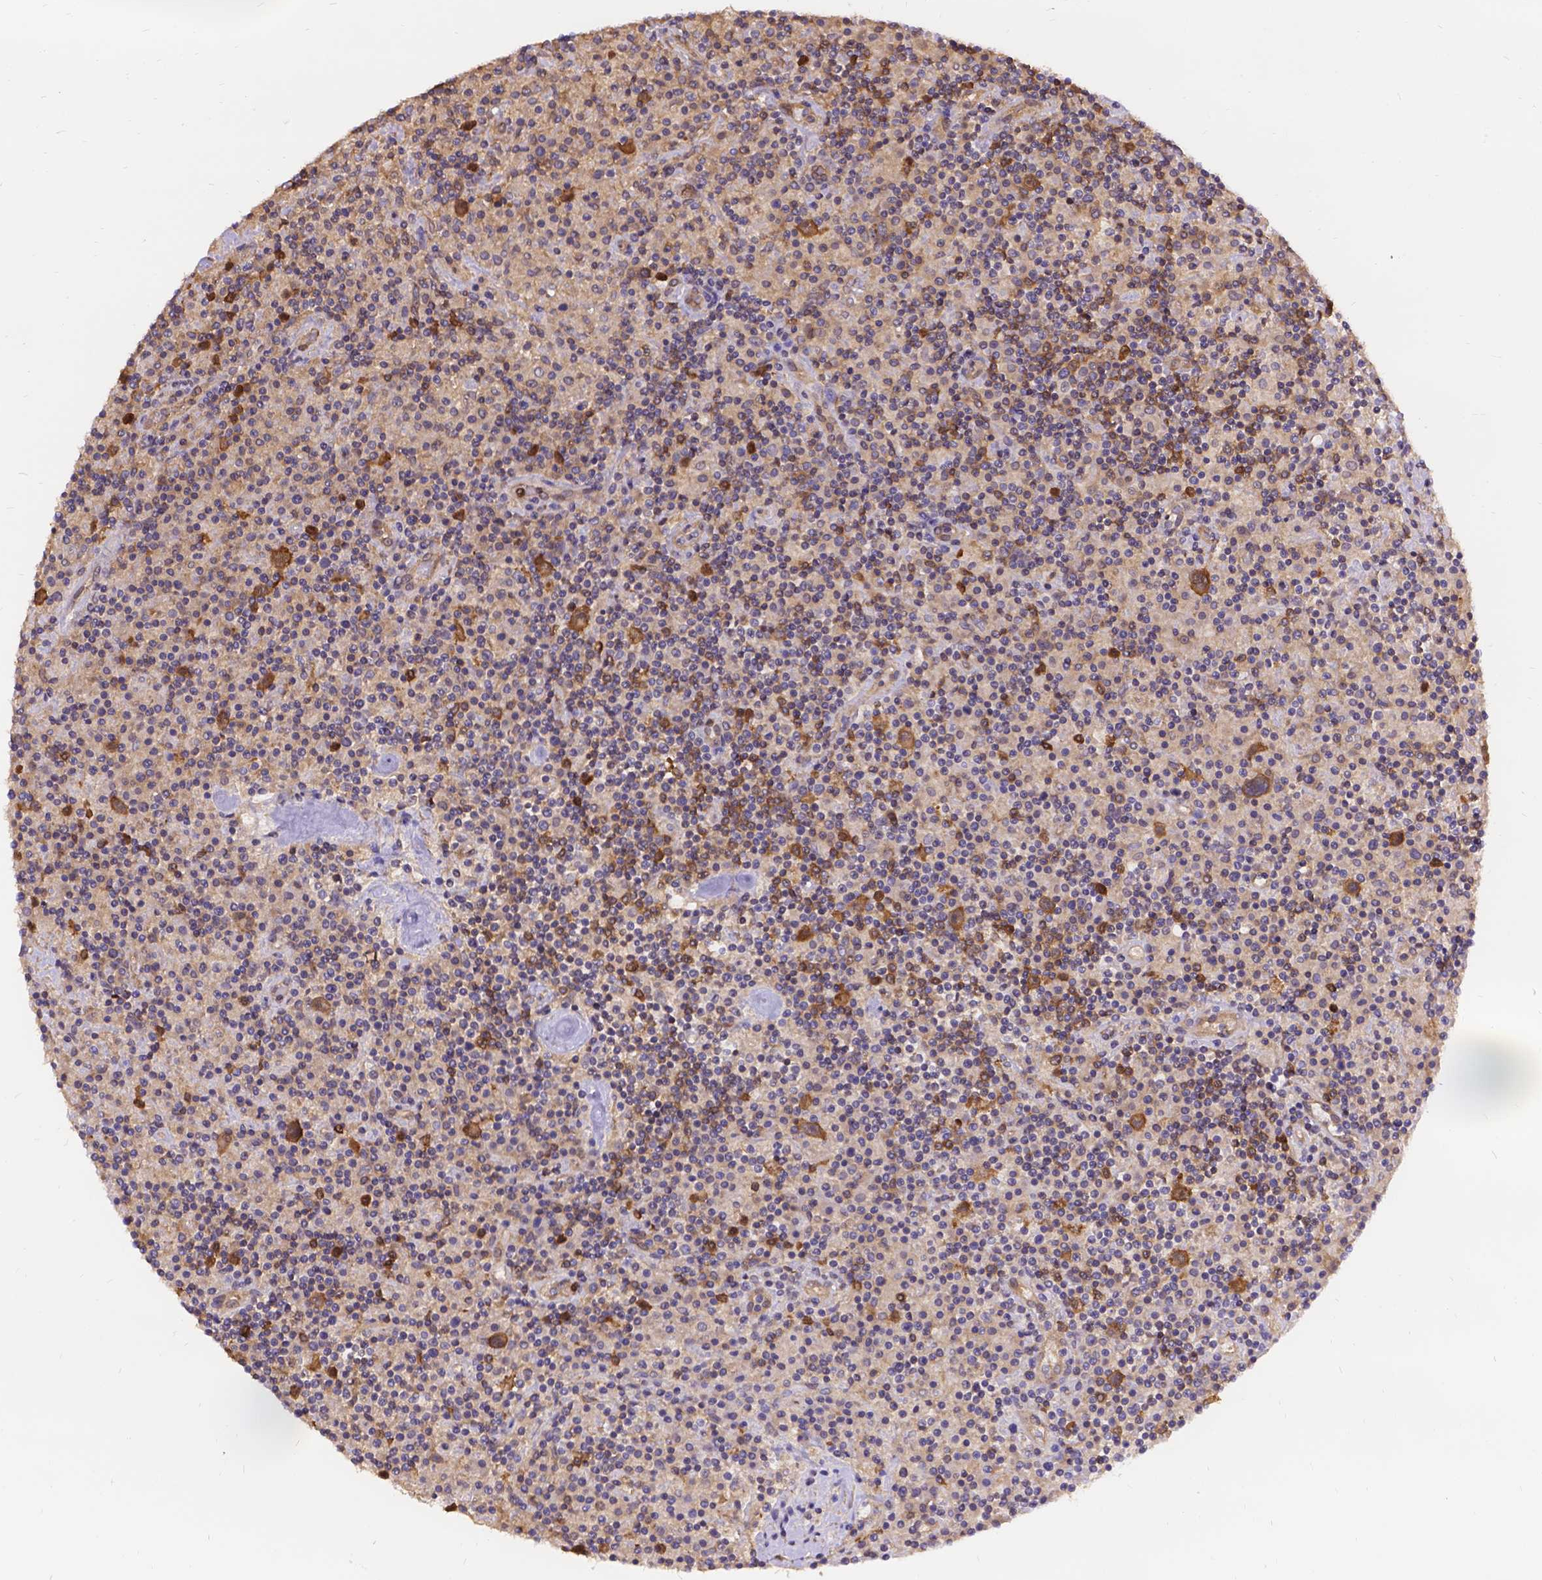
{"staining": {"intensity": "moderate", "quantity": ">75%", "location": "cytoplasmic/membranous"}, "tissue": "lymphoma", "cell_type": "Tumor cells", "image_type": "cancer", "snomed": [{"axis": "morphology", "description": "Hodgkin's disease, NOS"}, {"axis": "topography", "description": "Lymph node"}], "caption": "Protein staining of lymphoma tissue reveals moderate cytoplasmic/membranous positivity in approximately >75% of tumor cells.", "gene": "DENND6A", "patient": {"sex": "male", "age": 70}}